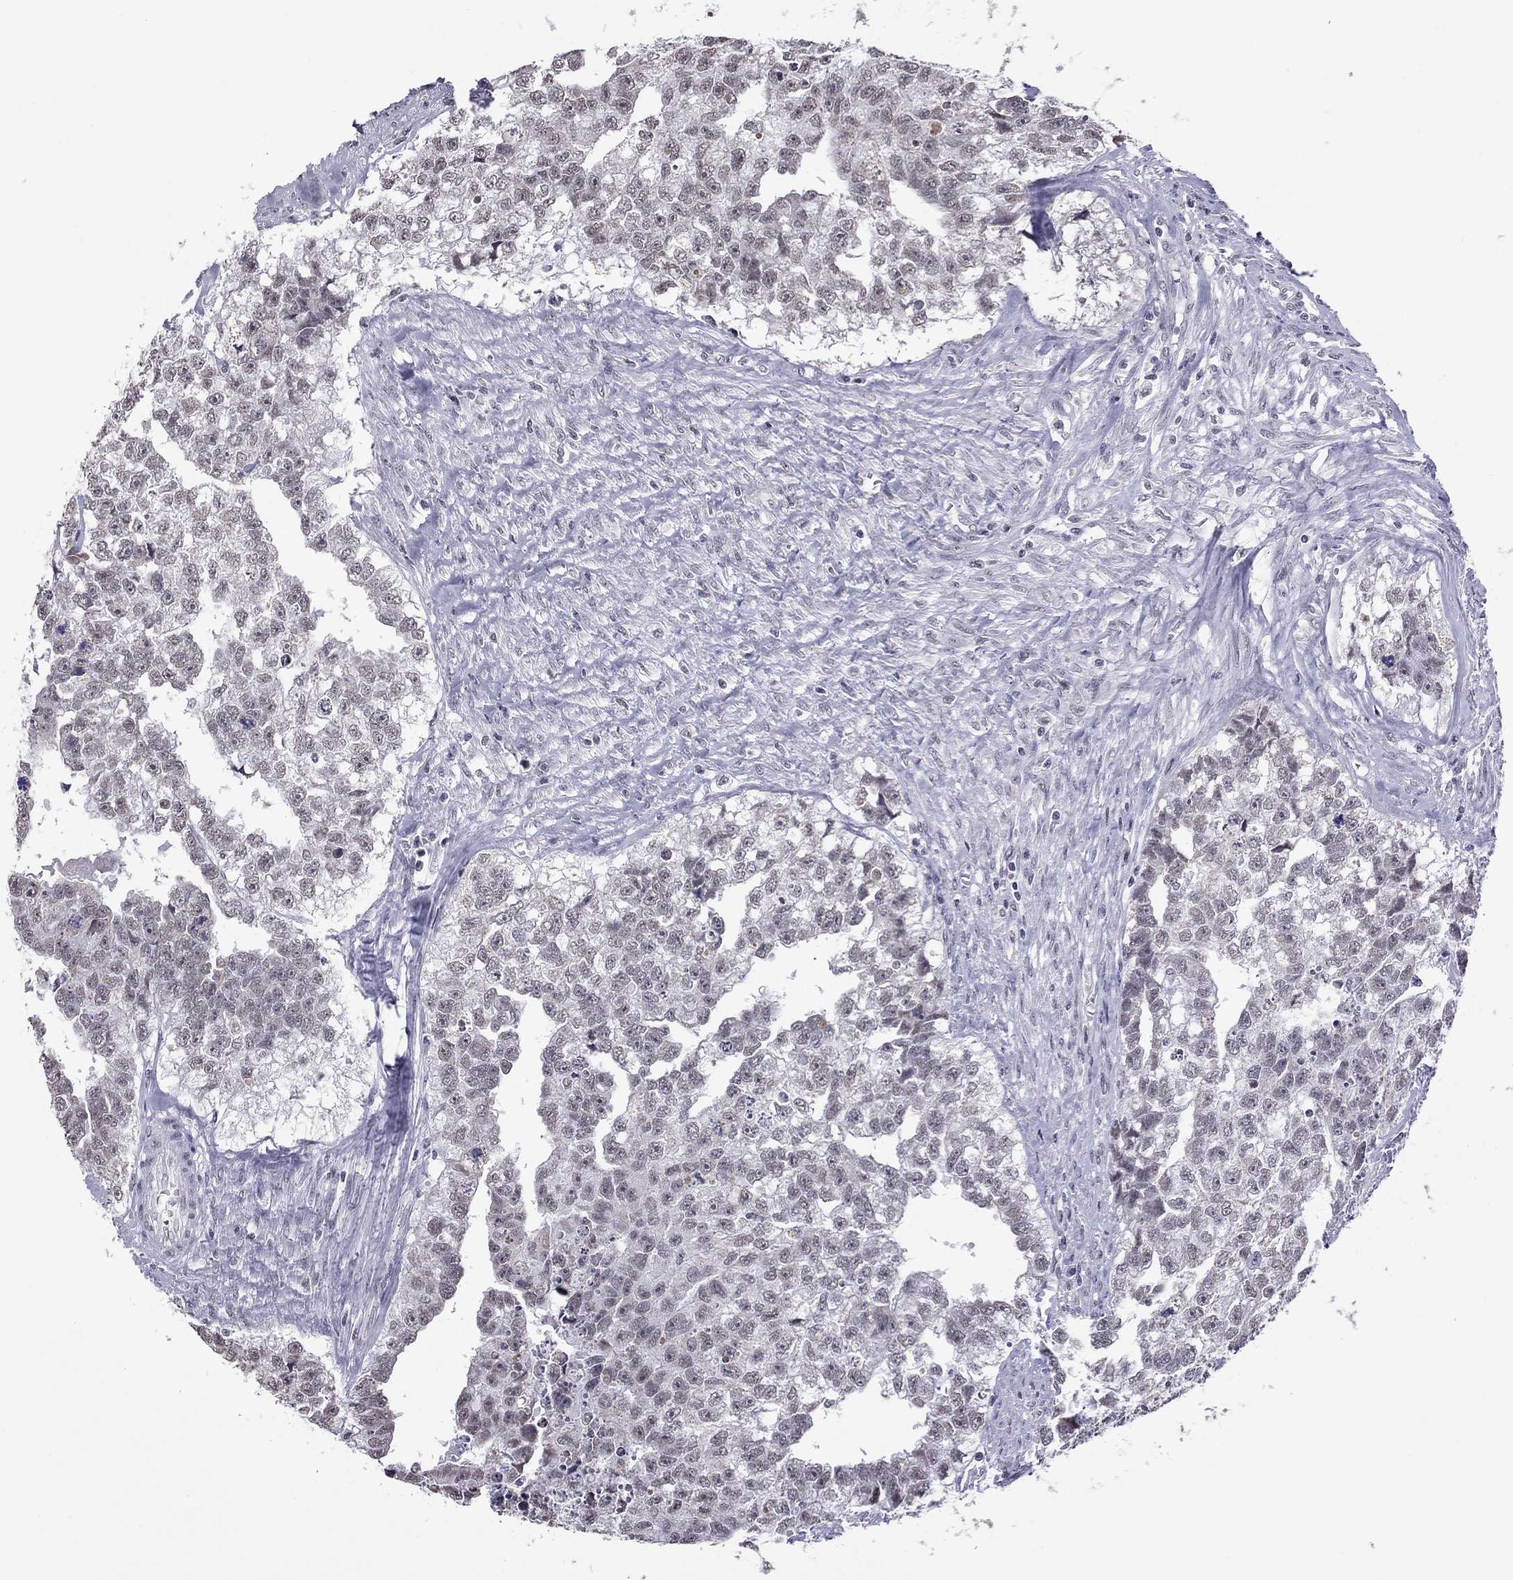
{"staining": {"intensity": "negative", "quantity": "none", "location": "none"}, "tissue": "testis cancer", "cell_type": "Tumor cells", "image_type": "cancer", "snomed": [{"axis": "morphology", "description": "Carcinoma, Embryonal, NOS"}, {"axis": "morphology", "description": "Teratoma, malignant, NOS"}, {"axis": "topography", "description": "Testis"}], "caption": "Photomicrograph shows no protein expression in tumor cells of malignant teratoma (testis) tissue.", "gene": "PPP1R3A", "patient": {"sex": "male", "age": 44}}